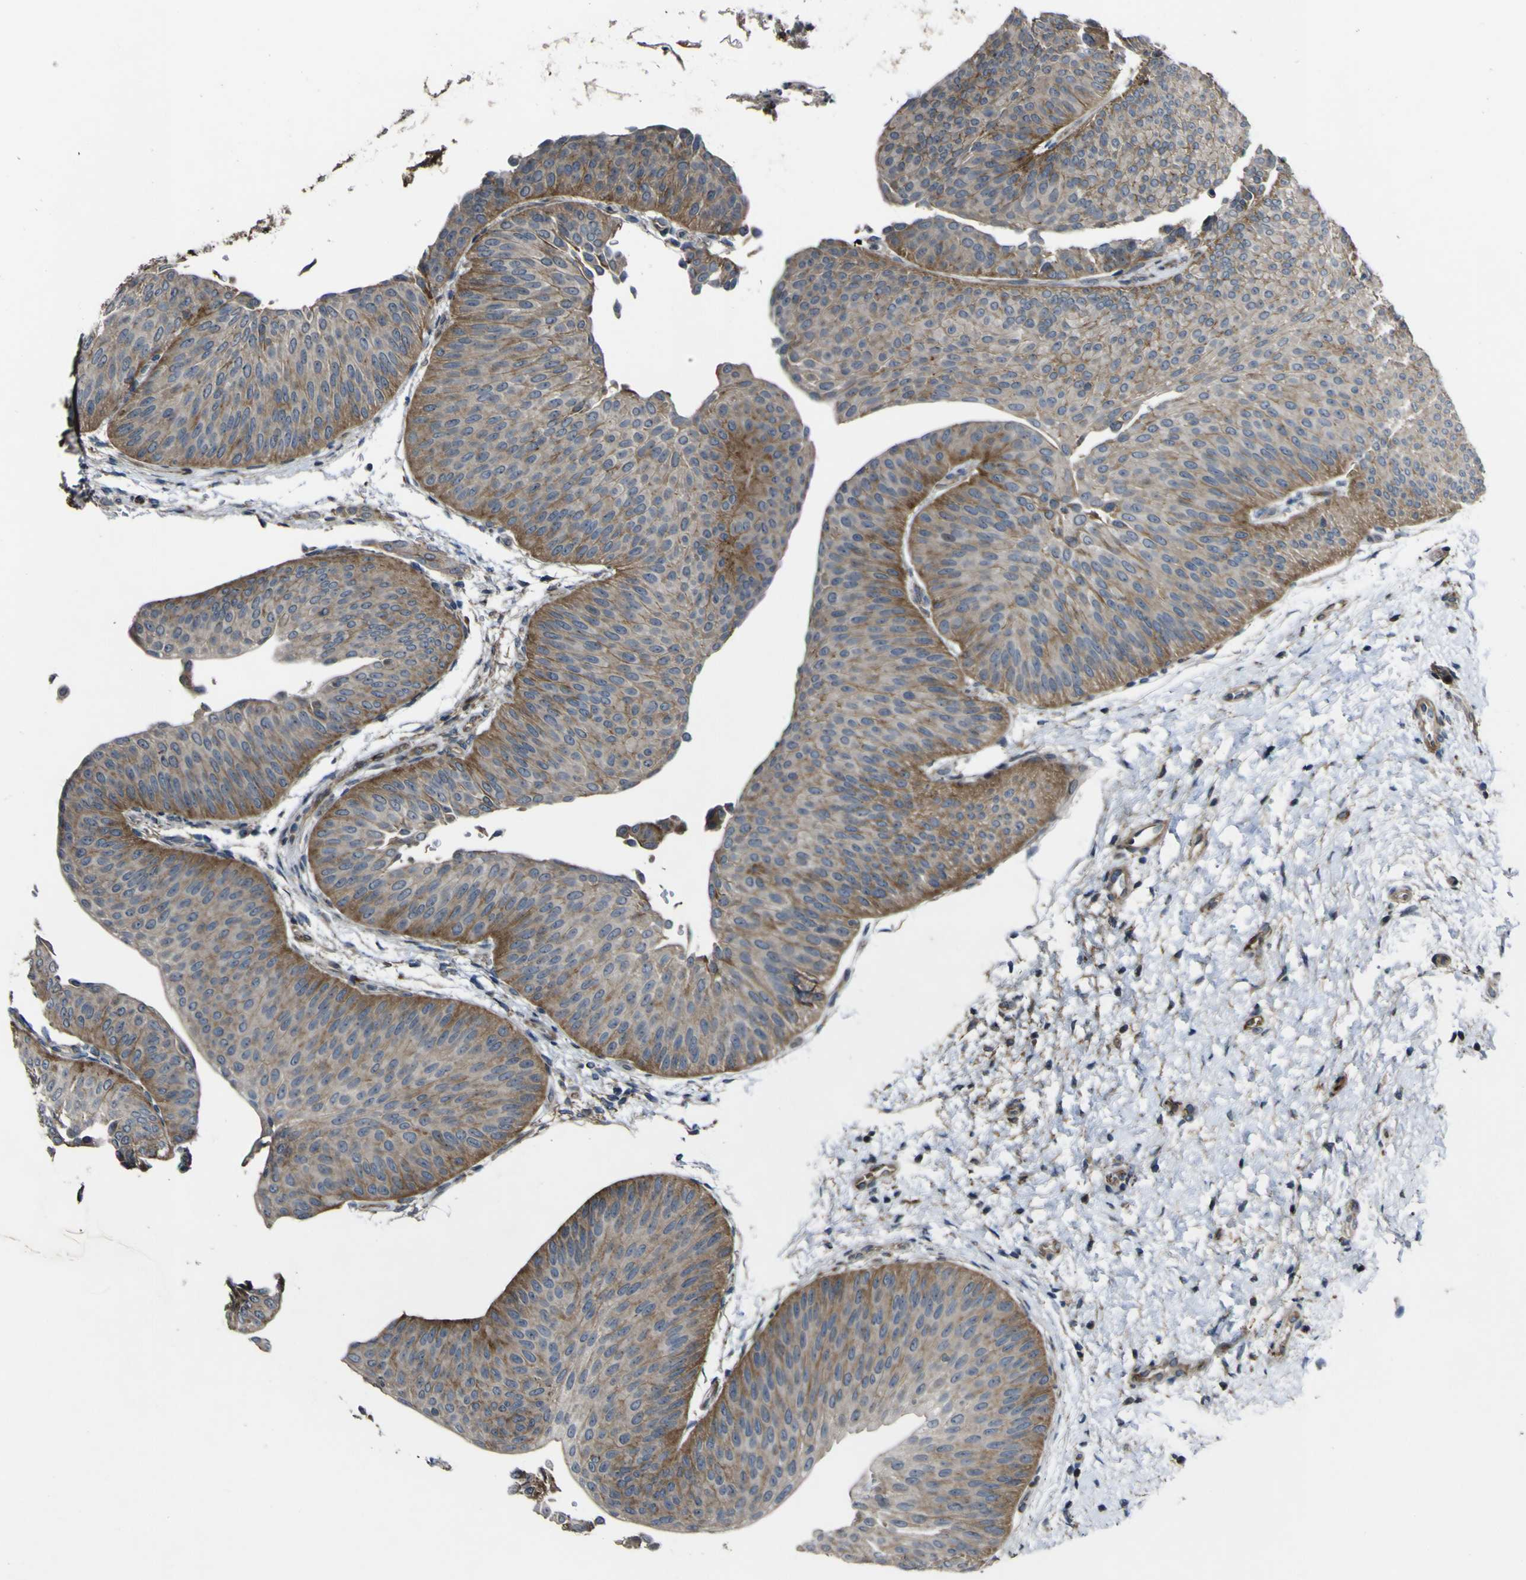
{"staining": {"intensity": "moderate", "quantity": "25%-75%", "location": "cytoplasmic/membranous"}, "tissue": "urothelial cancer", "cell_type": "Tumor cells", "image_type": "cancer", "snomed": [{"axis": "morphology", "description": "Urothelial carcinoma, Low grade"}, {"axis": "topography", "description": "Urinary bladder"}], "caption": "This histopathology image shows immunohistochemistry (IHC) staining of human urothelial cancer, with medium moderate cytoplasmic/membranous staining in about 25%-75% of tumor cells.", "gene": "GPLD1", "patient": {"sex": "female", "age": 60}}